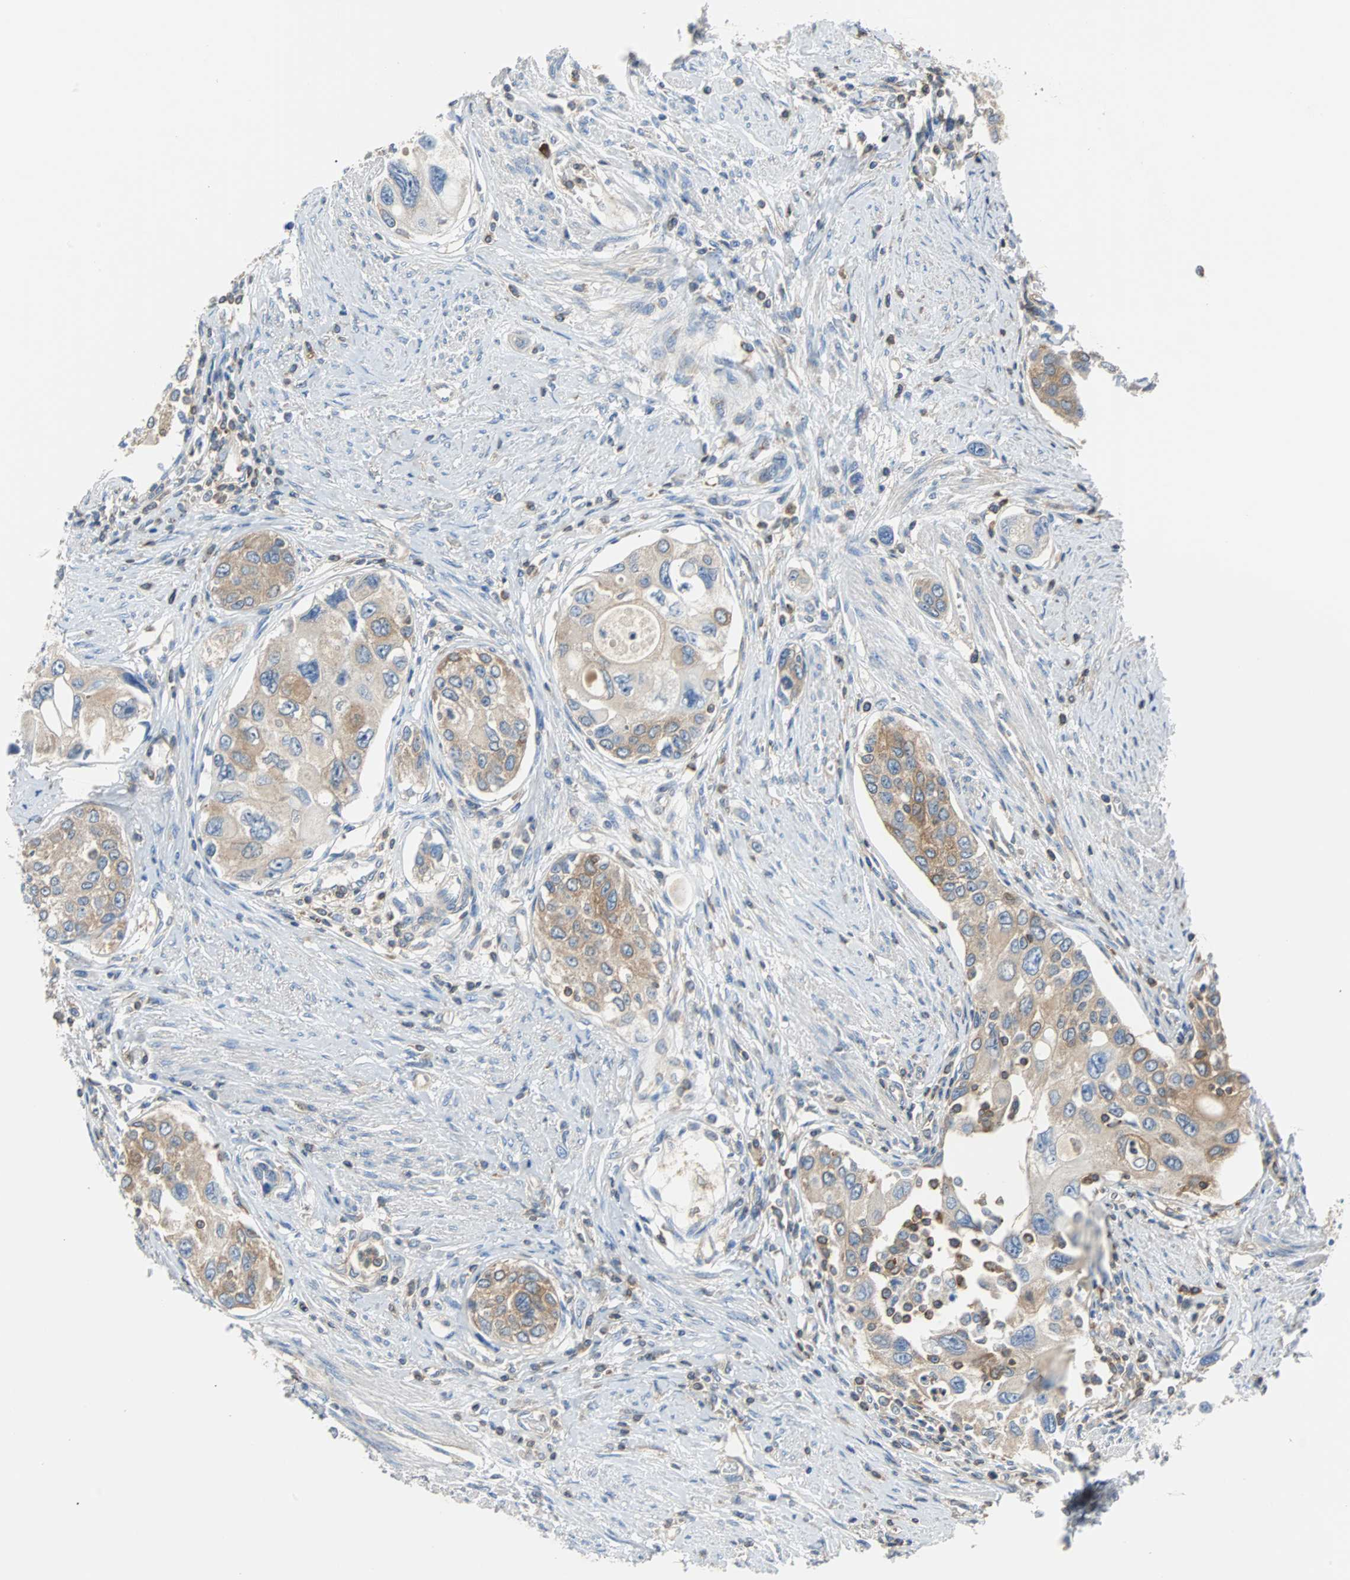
{"staining": {"intensity": "weak", "quantity": ">75%", "location": "cytoplasmic/membranous"}, "tissue": "urothelial cancer", "cell_type": "Tumor cells", "image_type": "cancer", "snomed": [{"axis": "morphology", "description": "Urothelial carcinoma, High grade"}, {"axis": "topography", "description": "Urinary bladder"}], "caption": "This micrograph exhibits immunohistochemistry (IHC) staining of human urothelial cancer, with low weak cytoplasmic/membranous expression in approximately >75% of tumor cells.", "gene": "TSC22D4", "patient": {"sex": "female", "age": 56}}